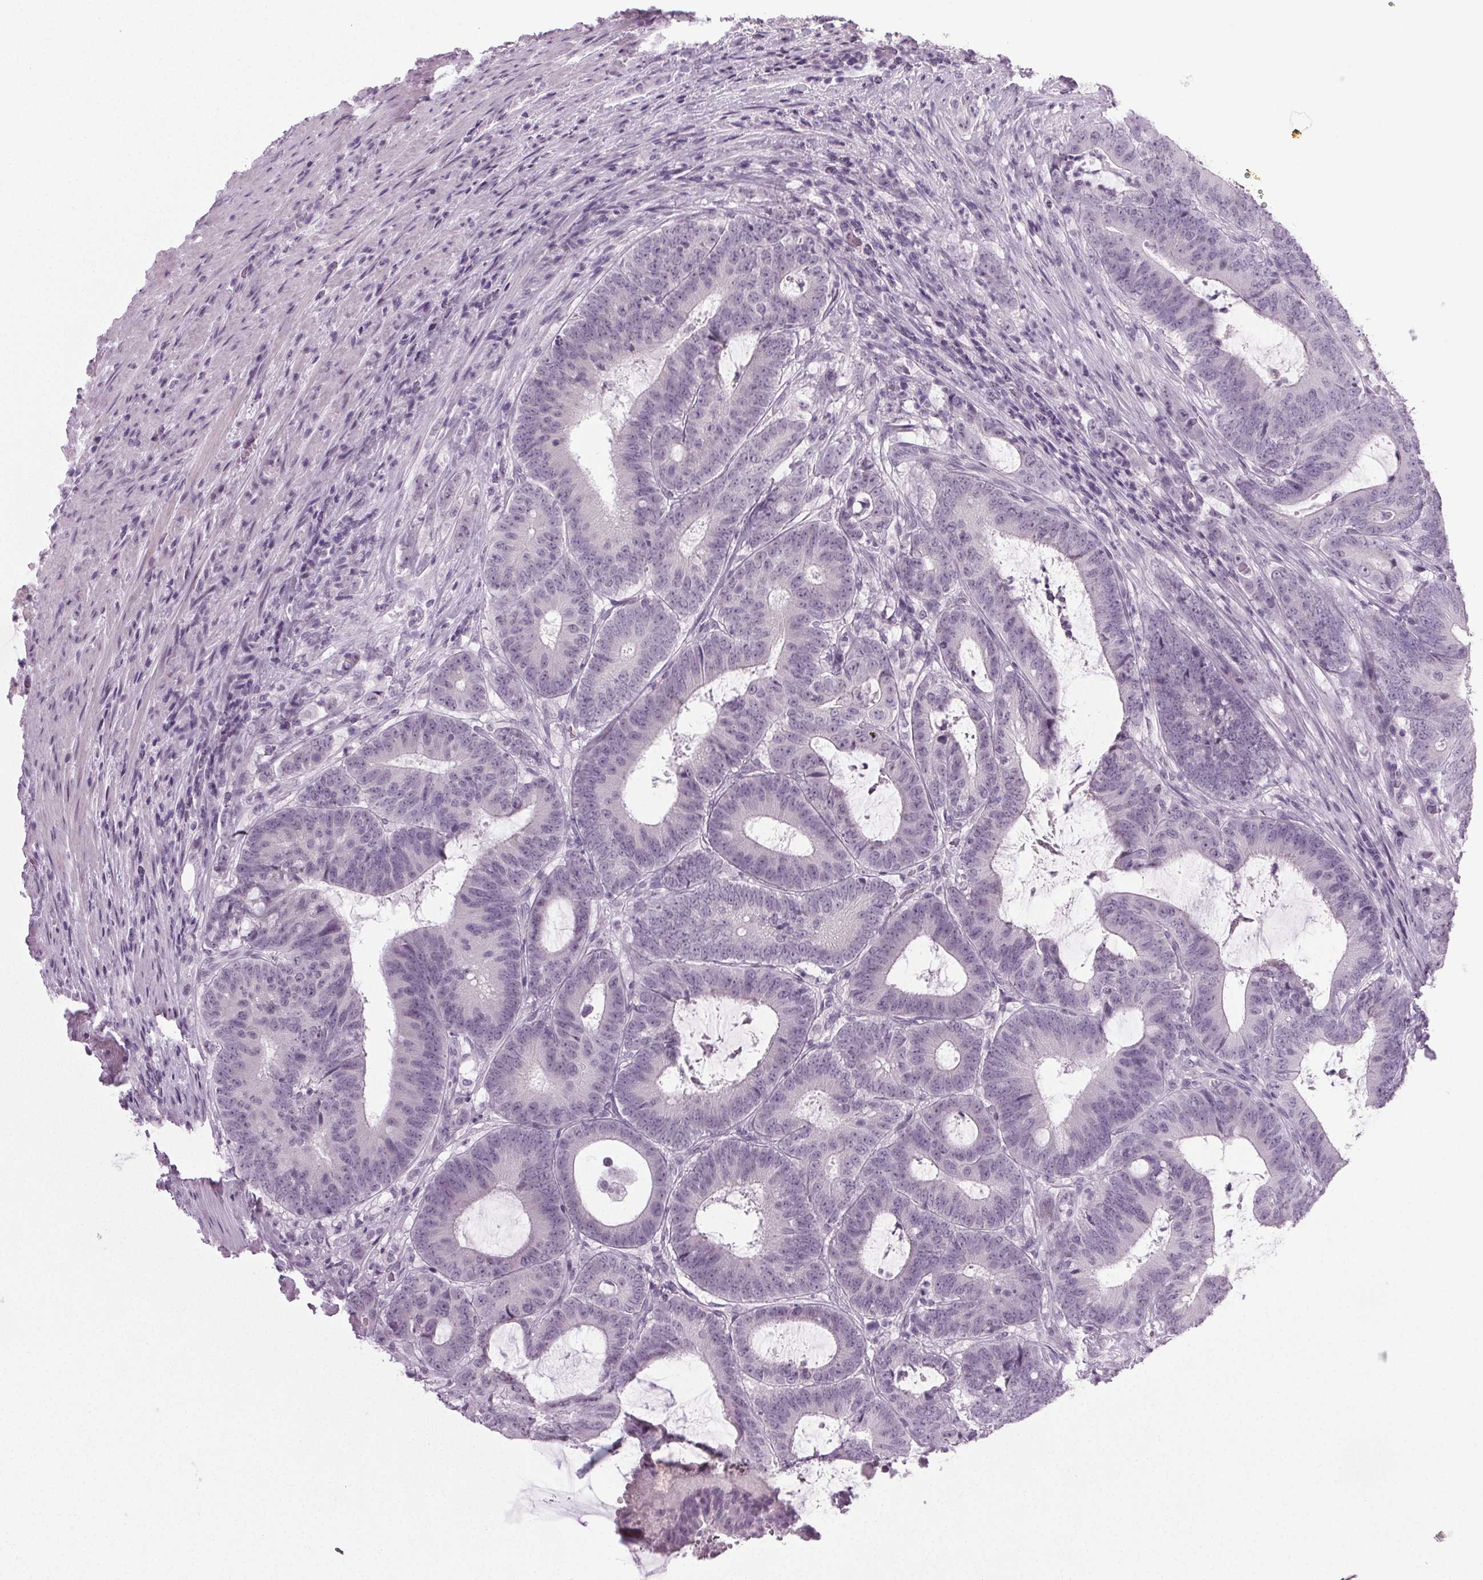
{"staining": {"intensity": "negative", "quantity": "none", "location": "none"}, "tissue": "colorectal cancer", "cell_type": "Tumor cells", "image_type": "cancer", "snomed": [{"axis": "morphology", "description": "Adenocarcinoma, NOS"}, {"axis": "topography", "description": "Colon"}], "caption": "Colorectal cancer (adenocarcinoma) was stained to show a protein in brown. There is no significant staining in tumor cells.", "gene": "IGF2BP1", "patient": {"sex": "female", "age": 43}}